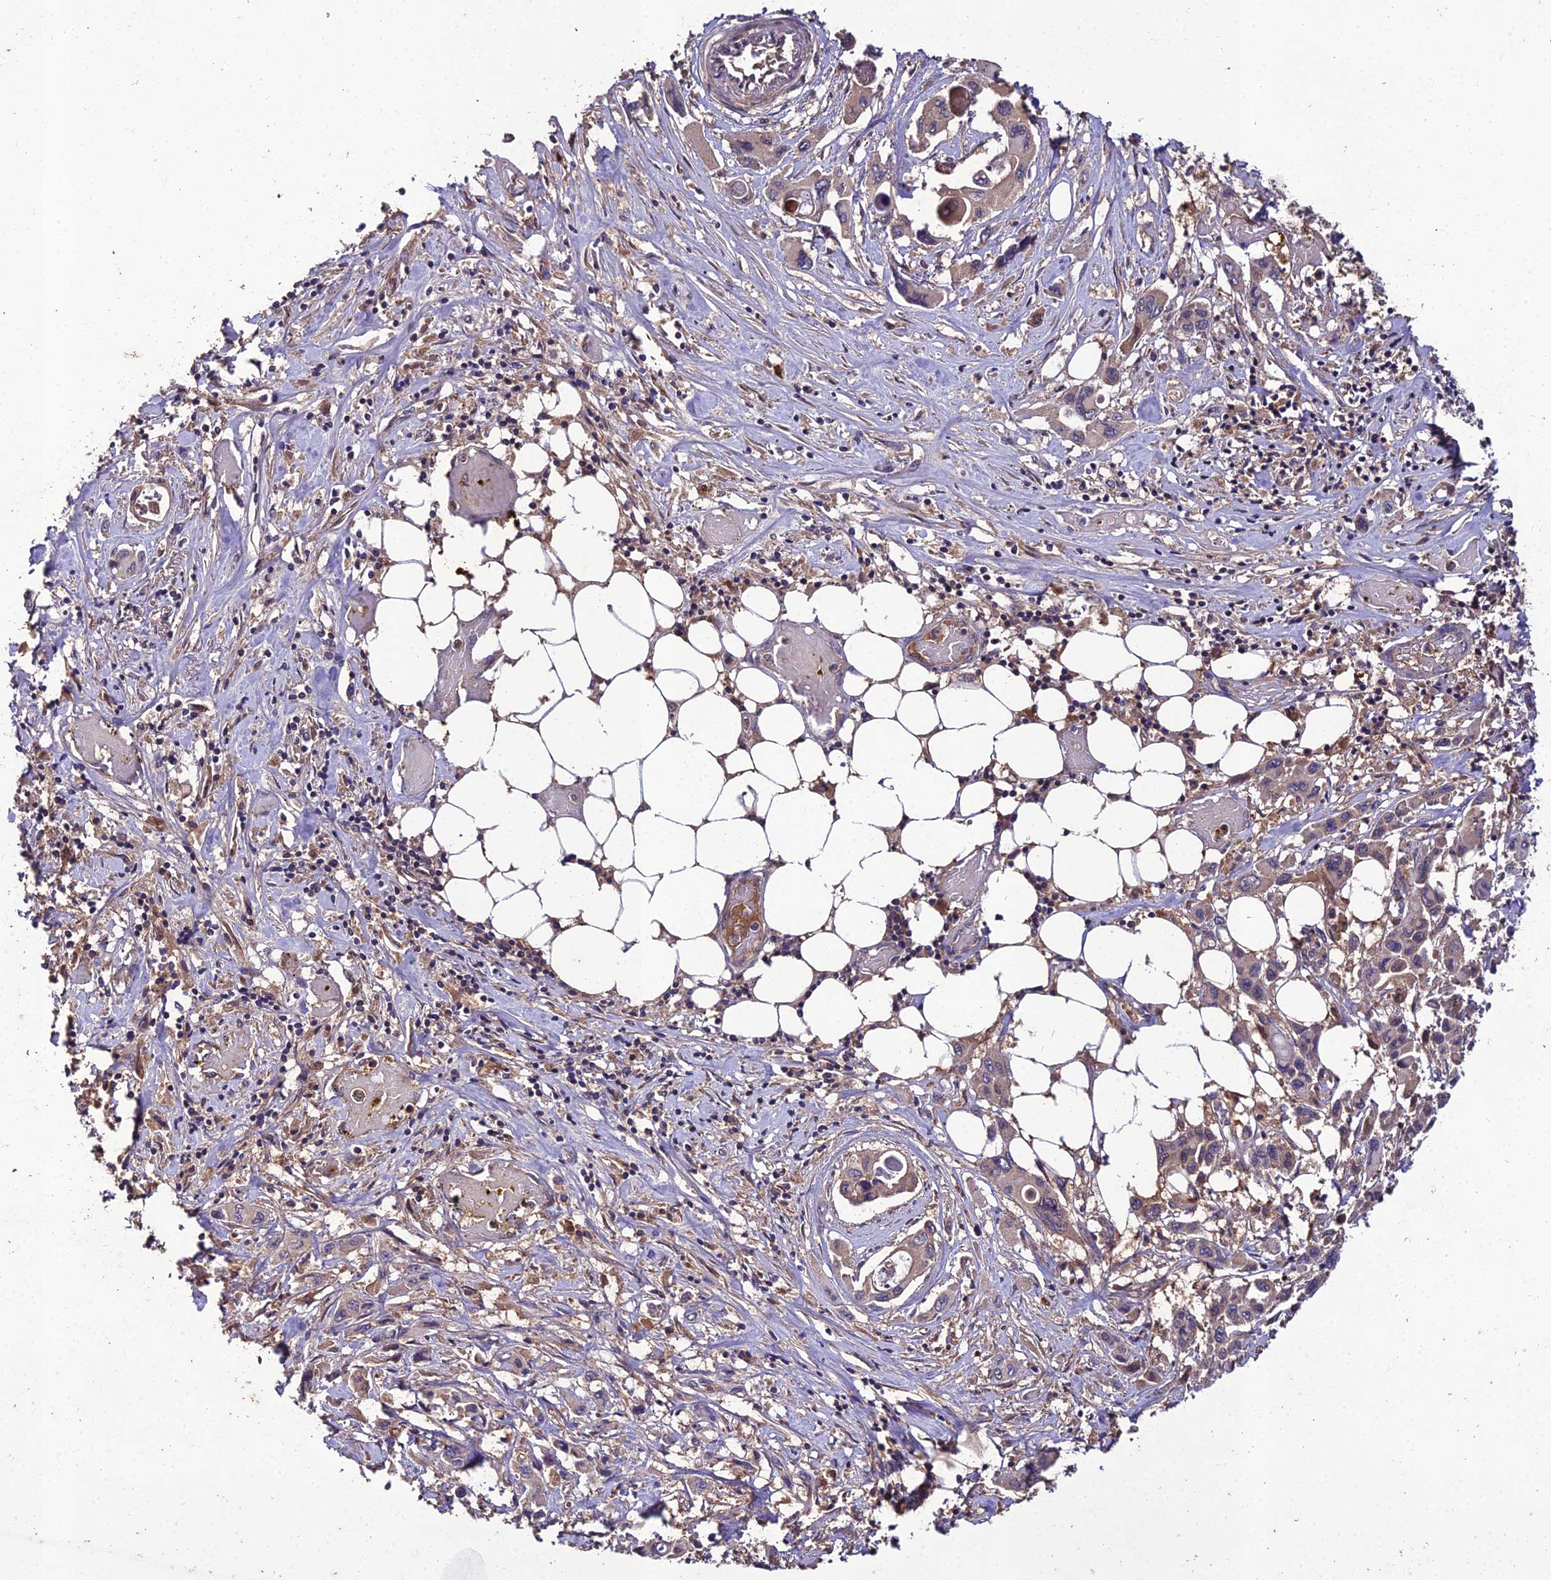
{"staining": {"intensity": "negative", "quantity": "none", "location": "none"}, "tissue": "pancreatic cancer", "cell_type": "Tumor cells", "image_type": "cancer", "snomed": [{"axis": "morphology", "description": "Adenocarcinoma, NOS"}, {"axis": "topography", "description": "Pancreas"}], "caption": "Pancreatic adenocarcinoma was stained to show a protein in brown. There is no significant expression in tumor cells. (Stains: DAB (3,3'-diaminobenzidine) immunohistochemistry with hematoxylin counter stain, Microscopy: brightfield microscopy at high magnification).", "gene": "TMEM258", "patient": {"sex": "male", "age": 92}}